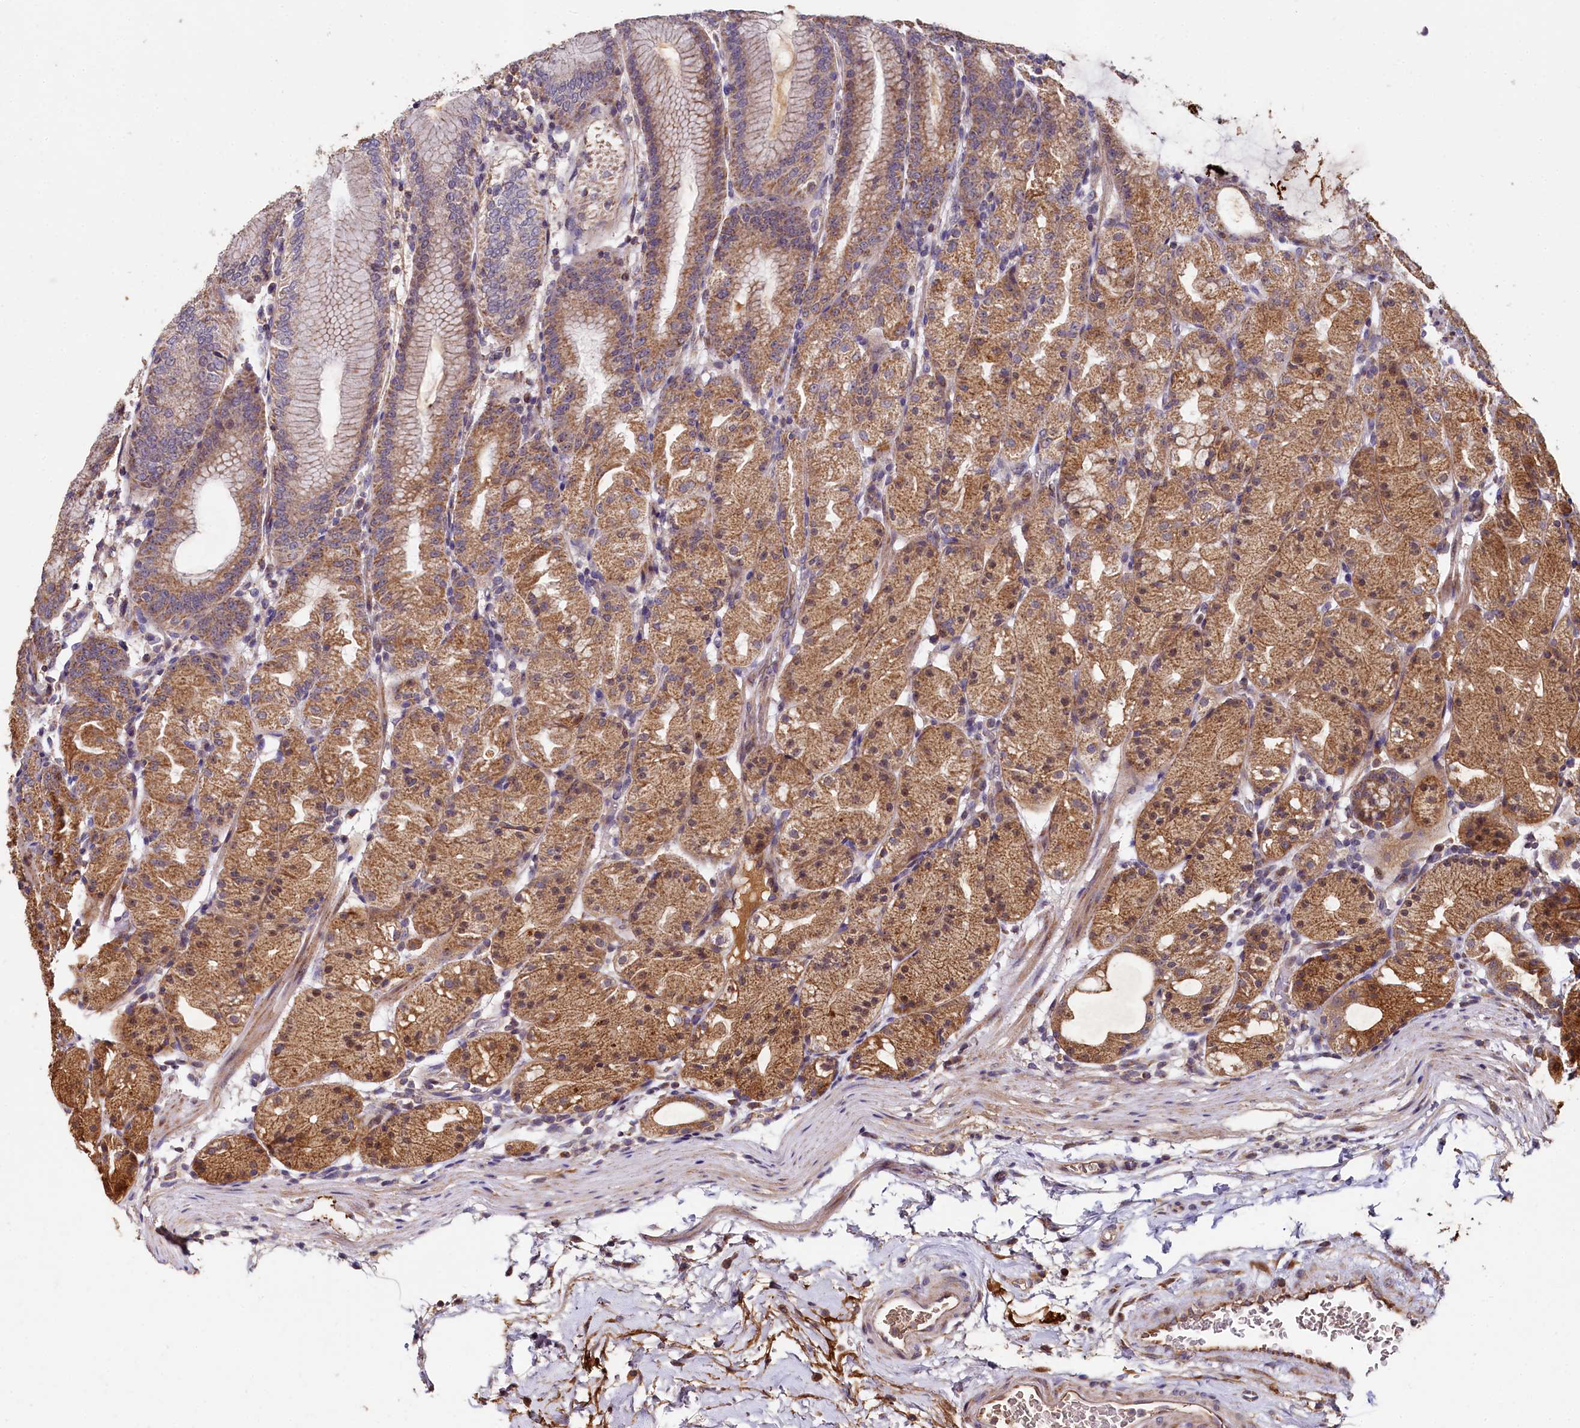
{"staining": {"intensity": "moderate", "quantity": ">75%", "location": "cytoplasmic/membranous,nuclear"}, "tissue": "stomach", "cell_type": "Glandular cells", "image_type": "normal", "snomed": [{"axis": "morphology", "description": "Normal tissue, NOS"}, {"axis": "topography", "description": "Stomach, upper"}], "caption": "Approximately >75% of glandular cells in normal stomach display moderate cytoplasmic/membranous,nuclear protein staining as visualized by brown immunohistochemical staining.", "gene": "SPRYD3", "patient": {"sex": "male", "age": 48}}